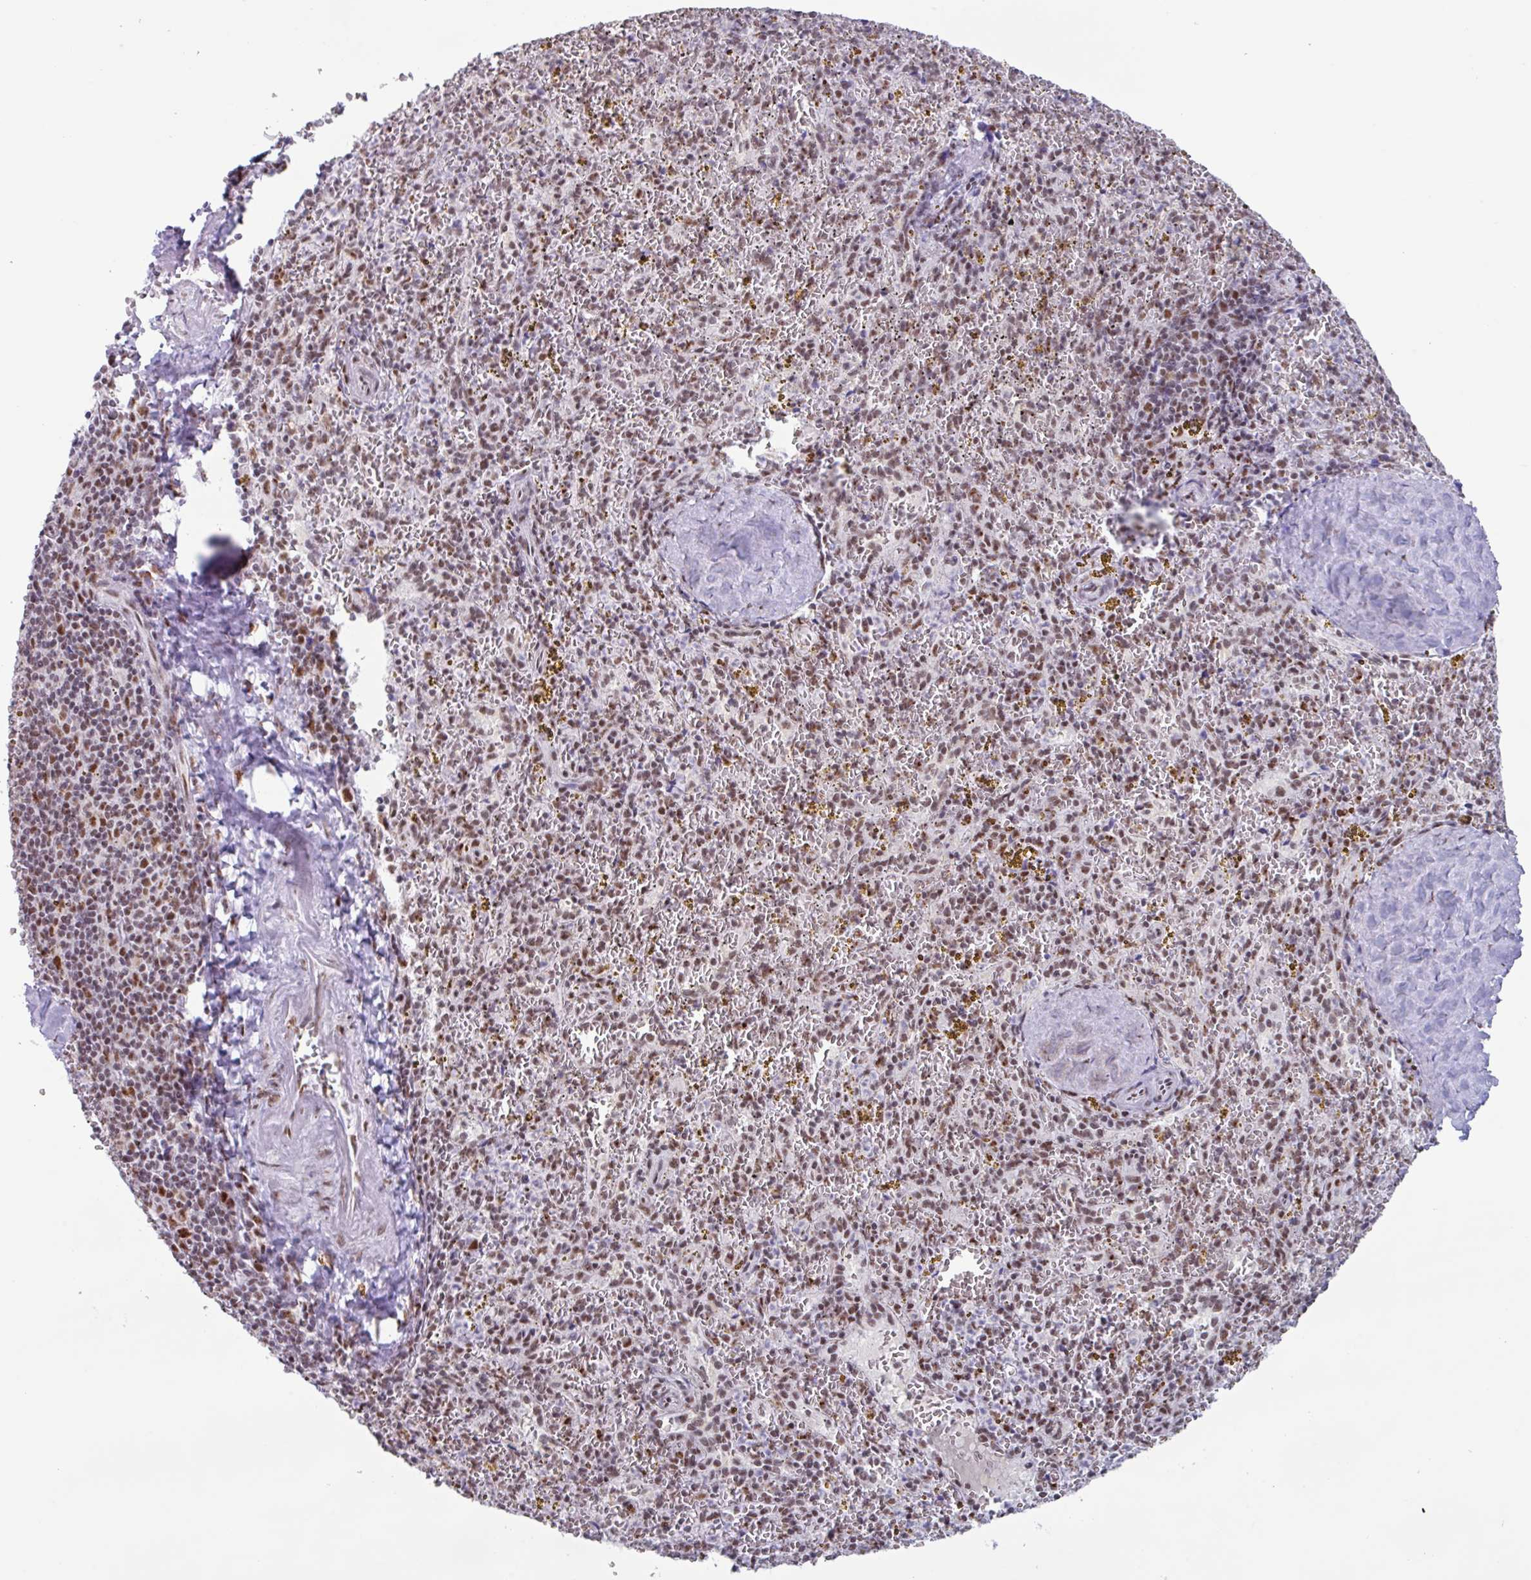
{"staining": {"intensity": "moderate", "quantity": "<25%", "location": "nuclear"}, "tissue": "spleen", "cell_type": "Cells in red pulp", "image_type": "normal", "snomed": [{"axis": "morphology", "description": "Normal tissue, NOS"}, {"axis": "topography", "description": "Spleen"}], "caption": "Normal spleen displays moderate nuclear staining in about <25% of cells in red pulp.", "gene": "PUF60", "patient": {"sex": "male", "age": 57}}